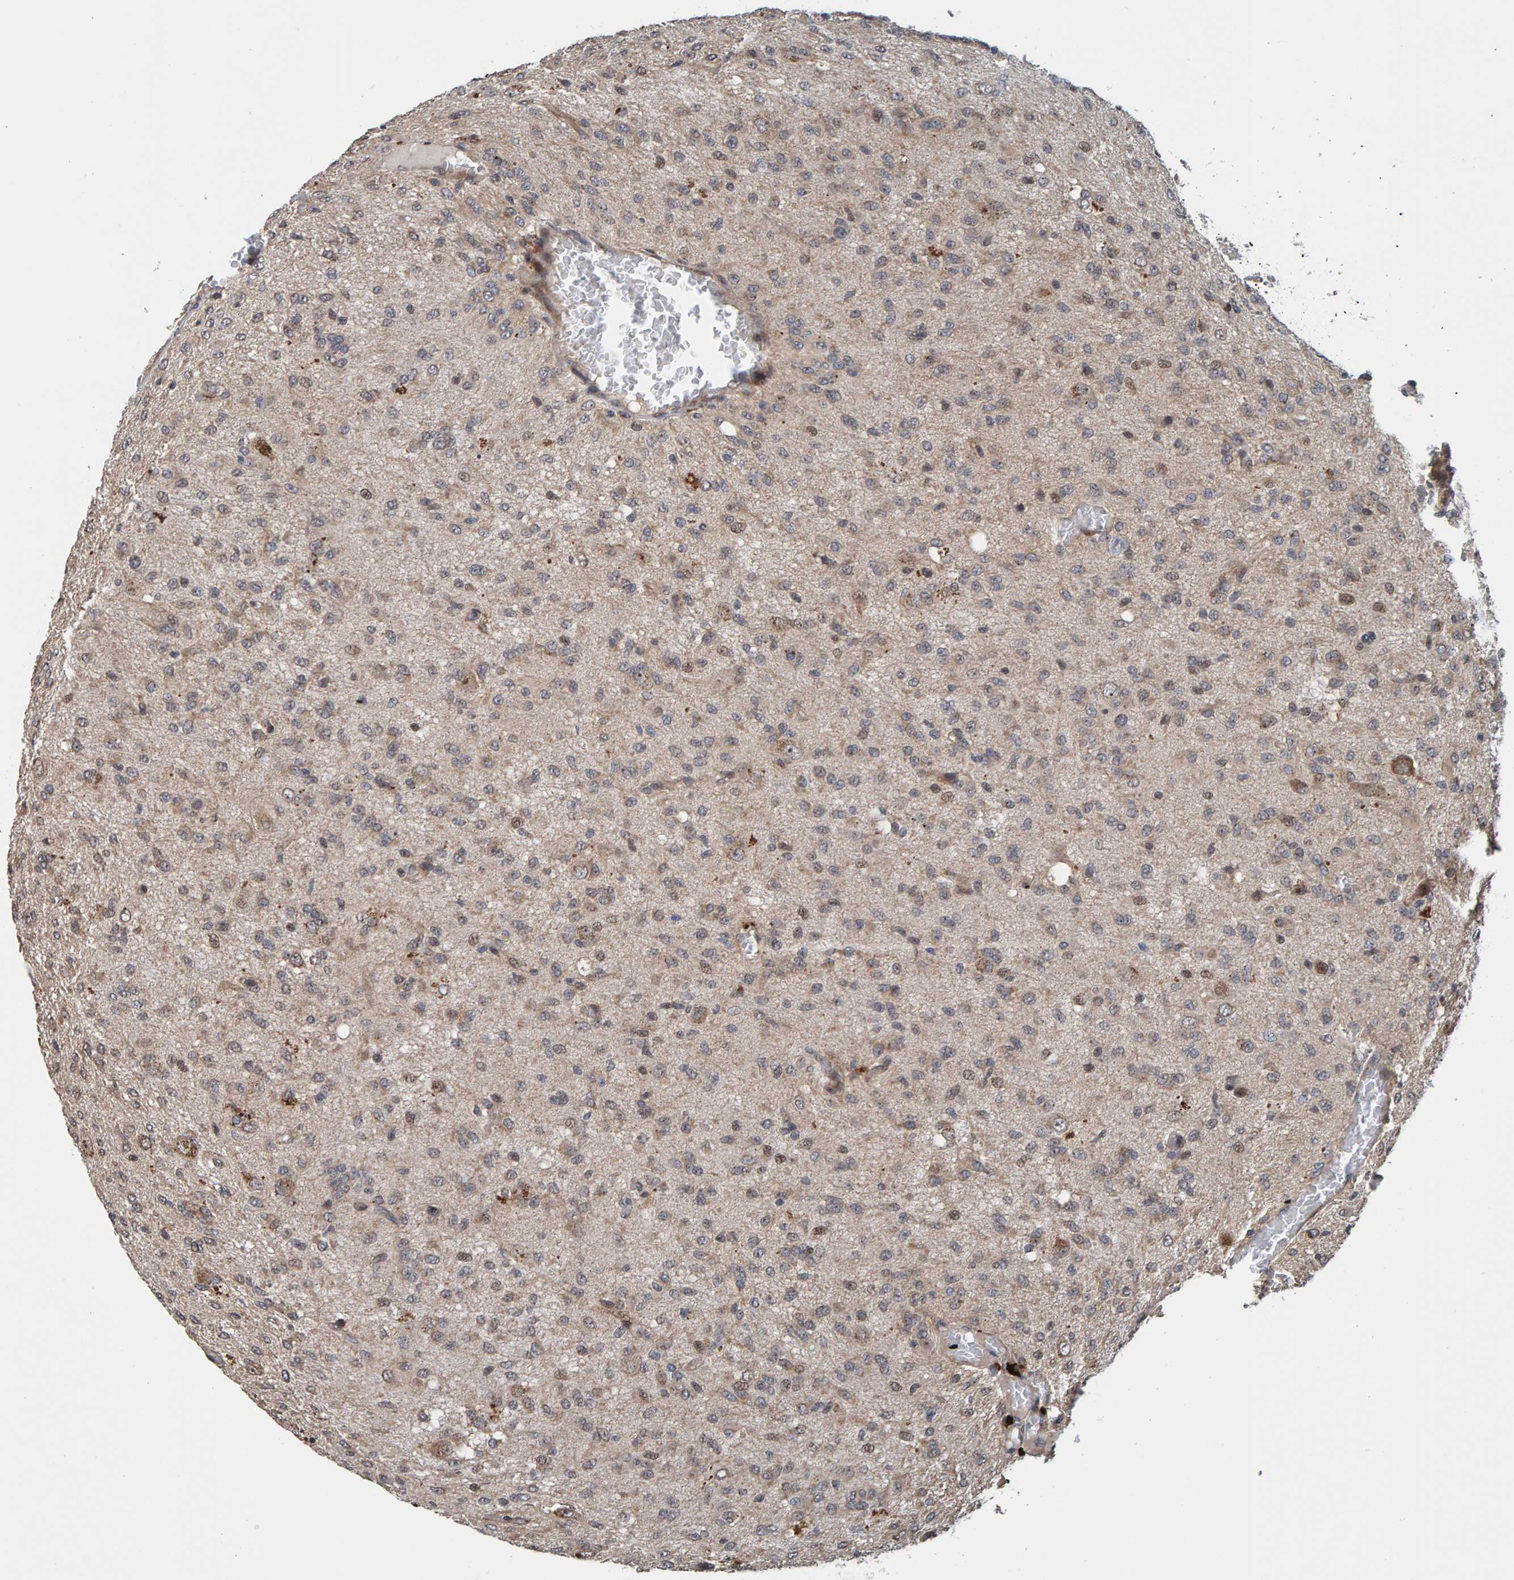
{"staining": {"intensity": "weak", "quantity": "<25%", "location": "cytoplasmic/membranous,nuclear"}, "tissue": "glioma", "cell_type": "Tumor cells", "image_type": "cancer", "snomed": [{"axis": "morphology", "description": "Glioma, malignant, High grade"}, {"axis": "topography", "description": "Brain"}], "caption": "Tumor cells are negative for brown protein staining in glioma. (Immunohistochemistry, brightfield microscopy, high magnification).", "gene": "CCDC25", "patient": {"sex": "female", "age": 59}}